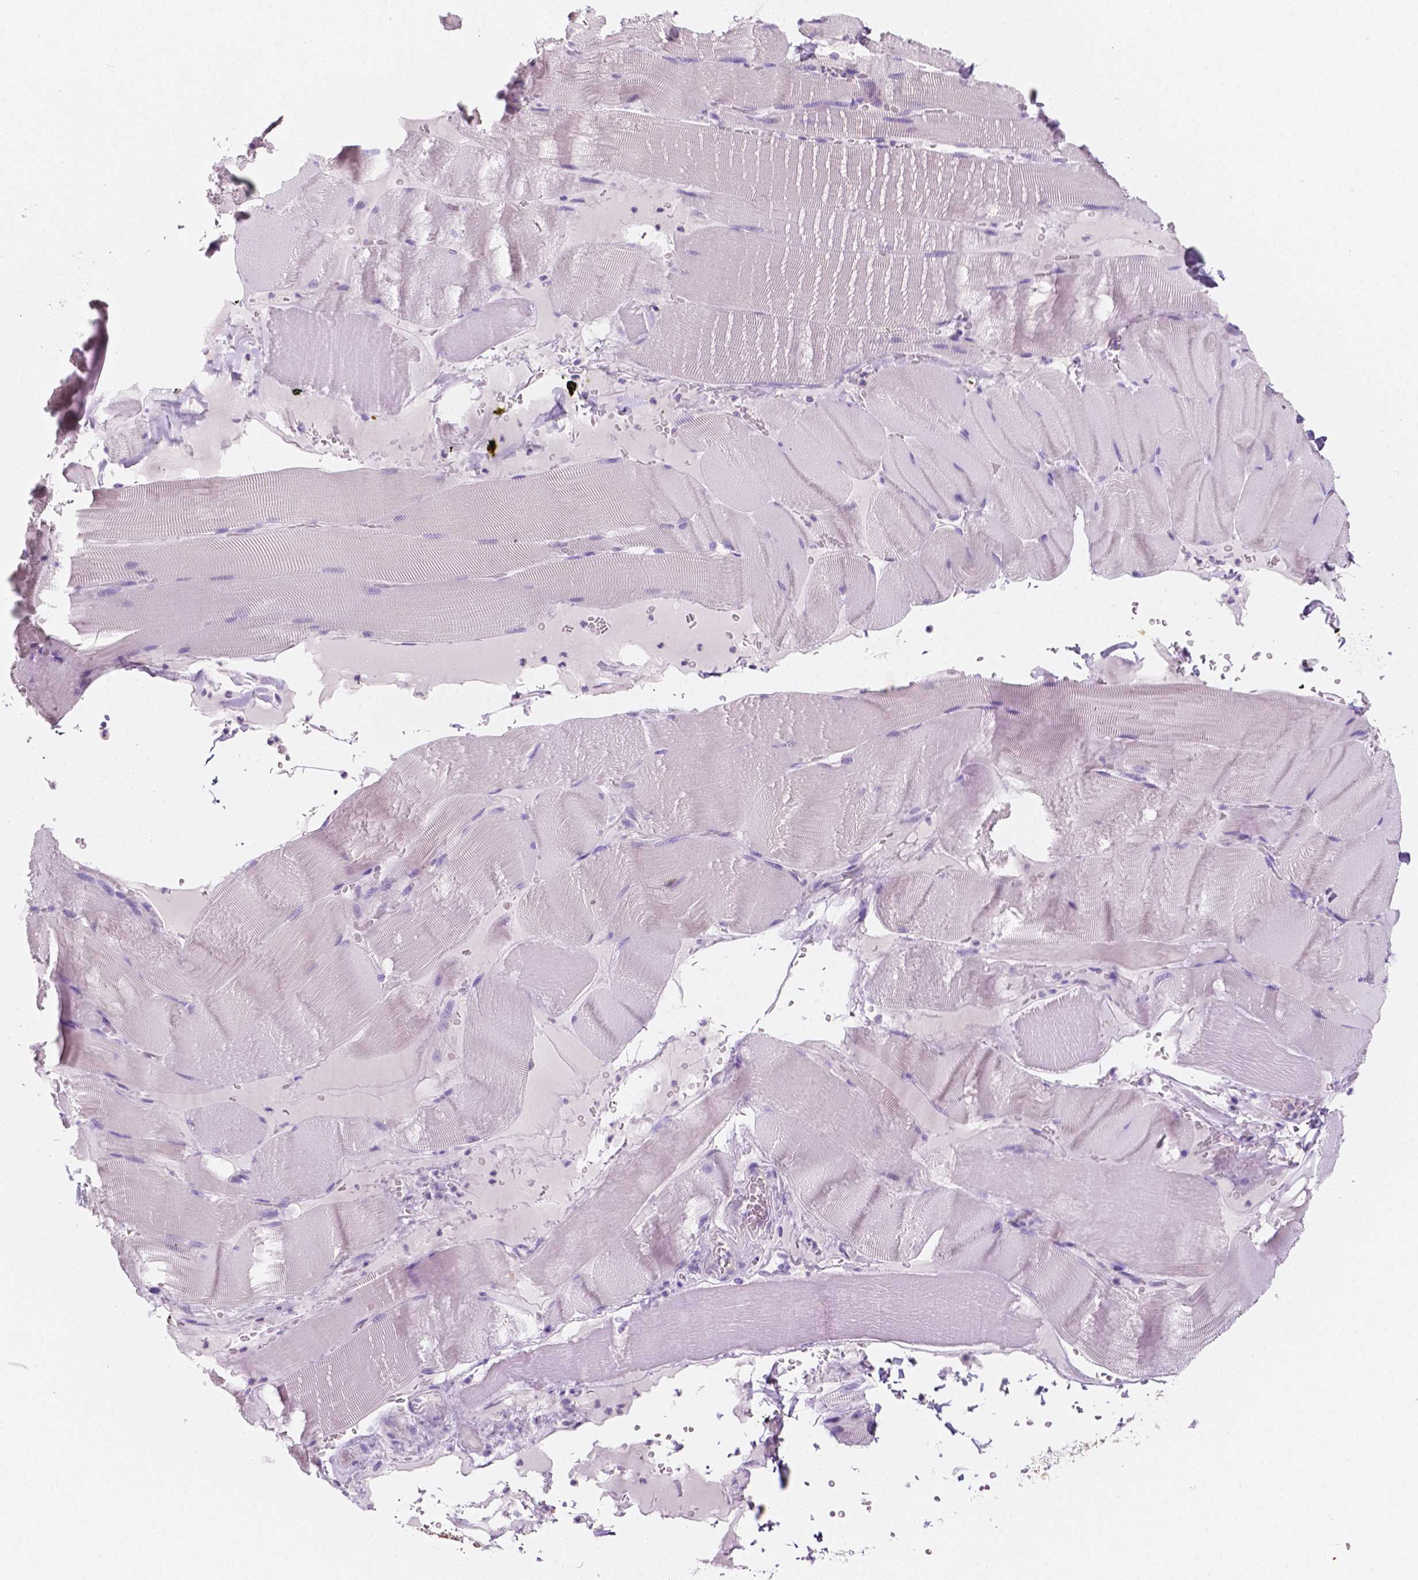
{"staining": {"intensity": "negative", "quantity": "none", "location": "none"}, "tissue": "skeletal muscle", "cell_type": "Myocytes", "image_type": "normal", "snomed": [{"axis": "morphology", "description": "Normal tissue, NOS"}, {"axis": "topography", "description": "Skeletal muscle"}], "caption": "Immunohistochemical staining of unremarkable human skeletal muscle exhibits no significant expression in myocytes. (Brightfield microscopy of DAB IHC at high magnification).", "gene": "SIRT2", "patient": {"sex": "male", "age": 56}}